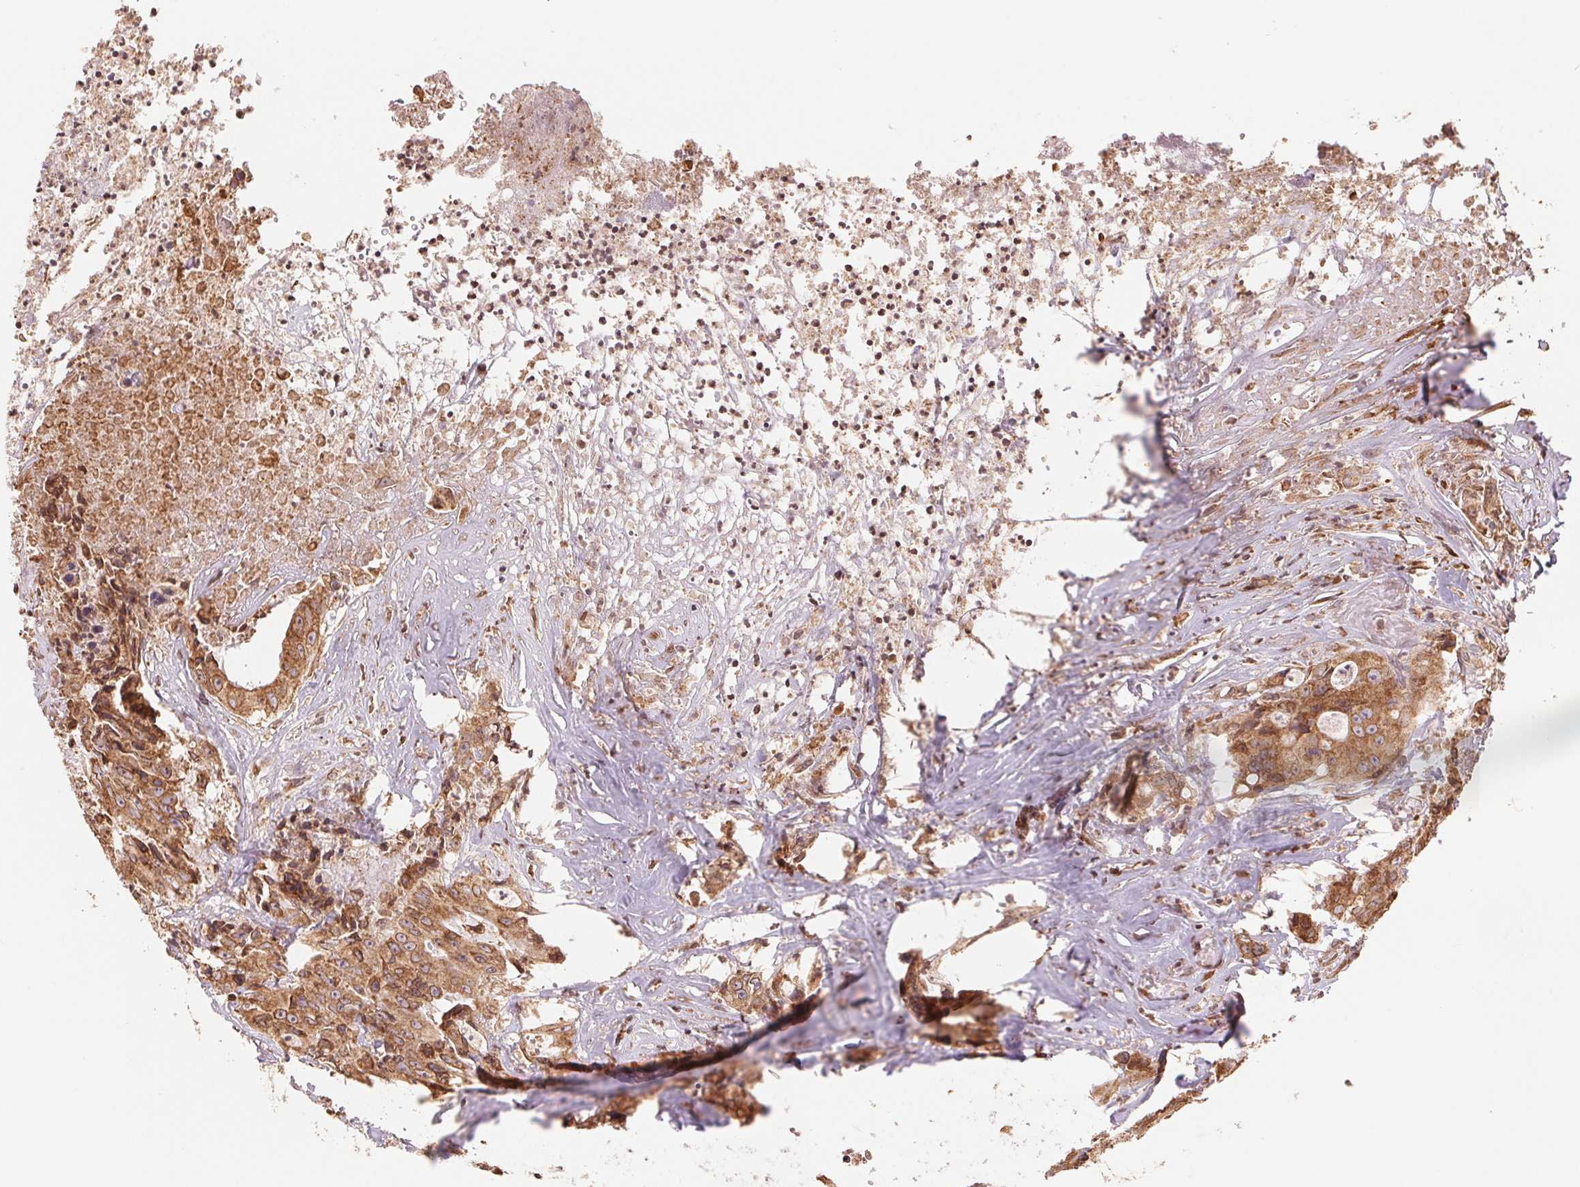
{"staining": {"intensity": "moderate", "quantity": ">75%", "location": "cytoplasmic/membranous"}, "tissue": "colorectal cancer", "cell_type": "Tumor cells", "image_type": "cancer", "snomed": [{"axis": "morphology", "description": "Adenocarcinoma, NOS"}, {"axis": "topography", "description": "Rectum"}], "caption": "Protein staining of colorectal cancer (adenocarcinoma) tissue displays moderate cytoplasmic/membranous positivity in about >75% of tumor cells.", "gene": "RPN1", "patient": {"sex": "female", "age": 62}}